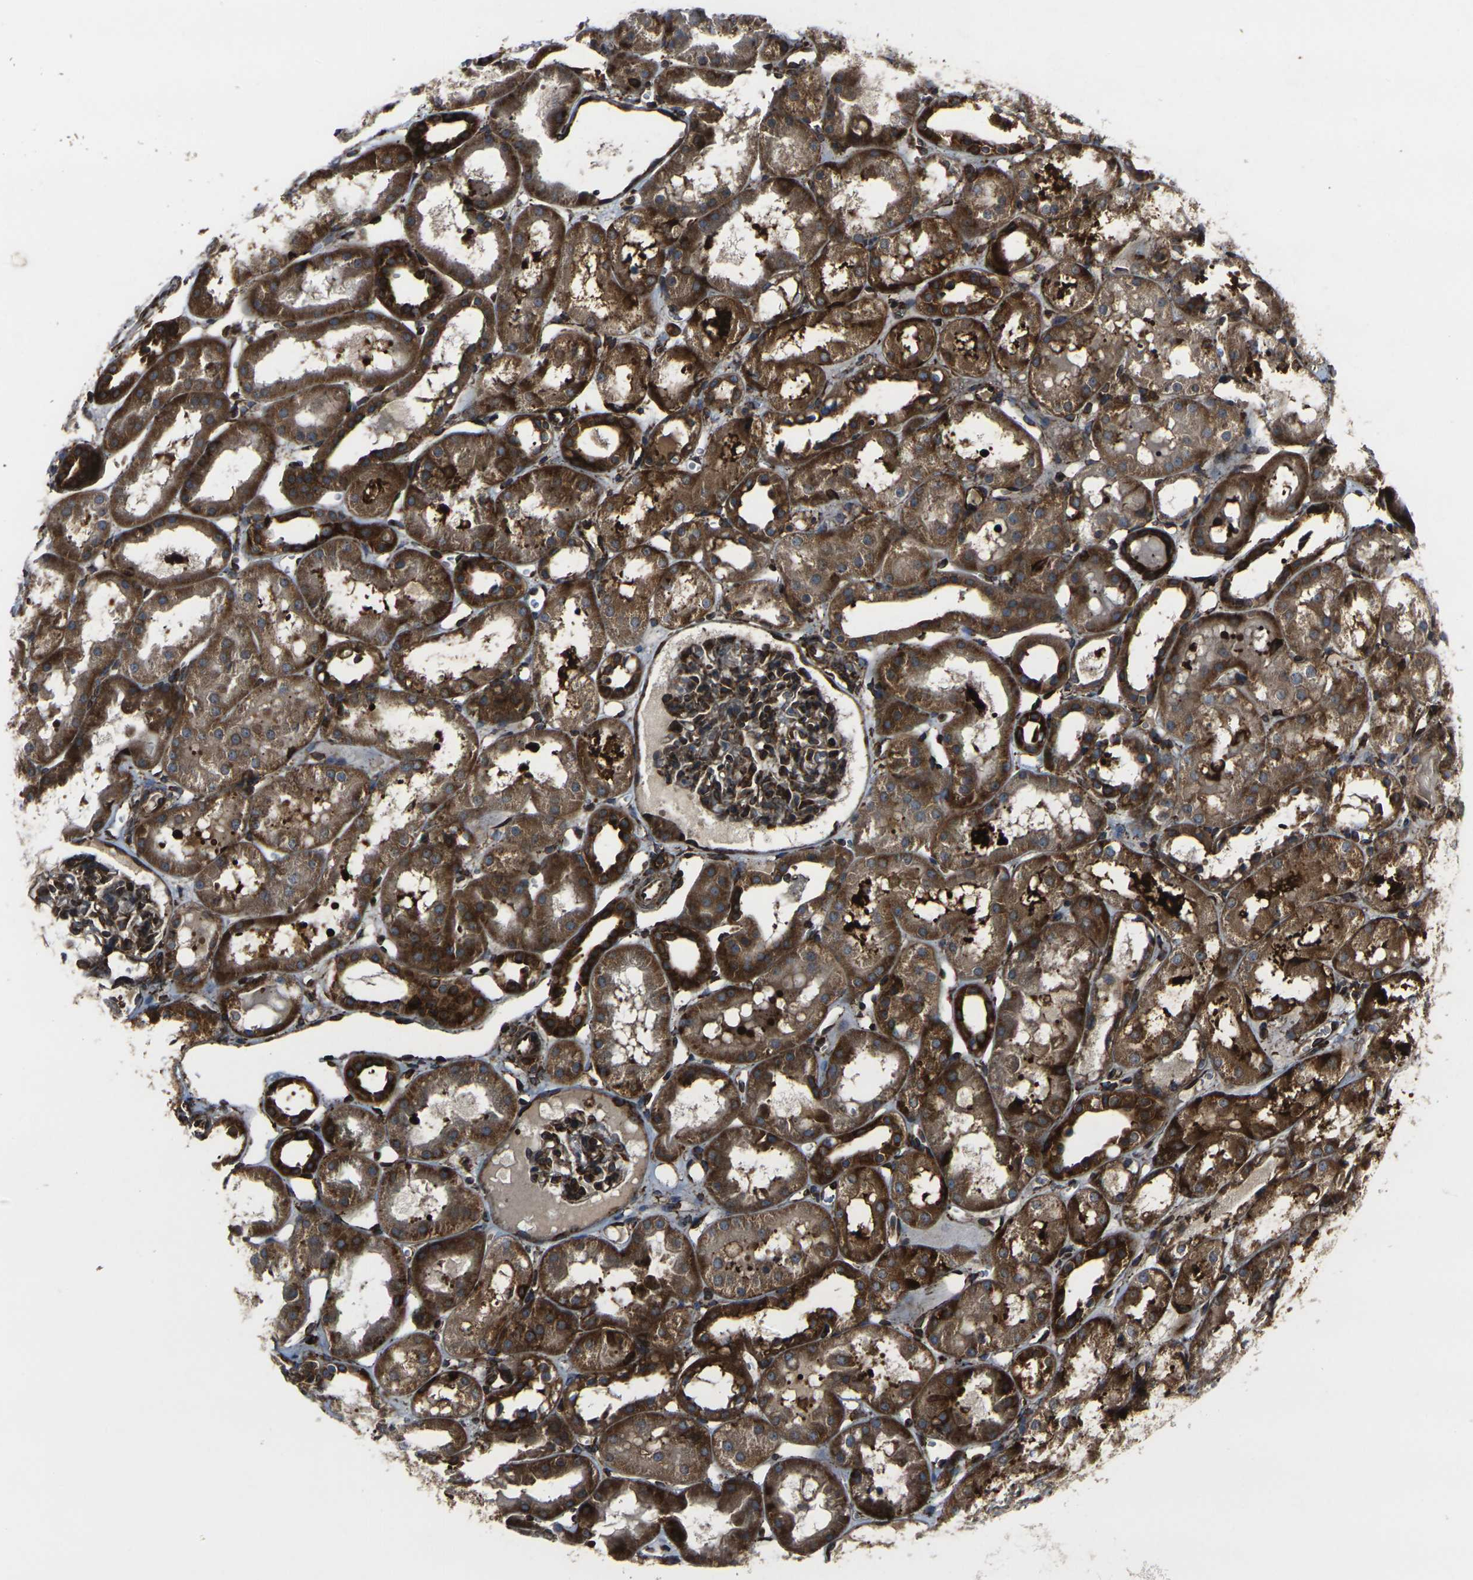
{"staining": {"intensity": "strong", "quantity": ">75%", "location": "cytoplasmic/membranous"}, "tissue": "kidney", "cell_type": "Cells in glomeruli", "image_type": "normal", "snomed": [{"axis": "morphology", "description": "Normal tissue, NOS"}, {"axis": "topography", "description": "Kidney"}, {"axis": "topography", "description": "Urinary bladder"}], "caption": "Normal kidney demonstrates strong cytoplasmic/membranous expression in approximately >75% of cells in glomeruli, visualized by immunohistochemistry. The protein is shown in brown color, while the nuclei are stained blue.", "gene": "MARCHF2", "patient": {"sex": "male", "age": 16}}